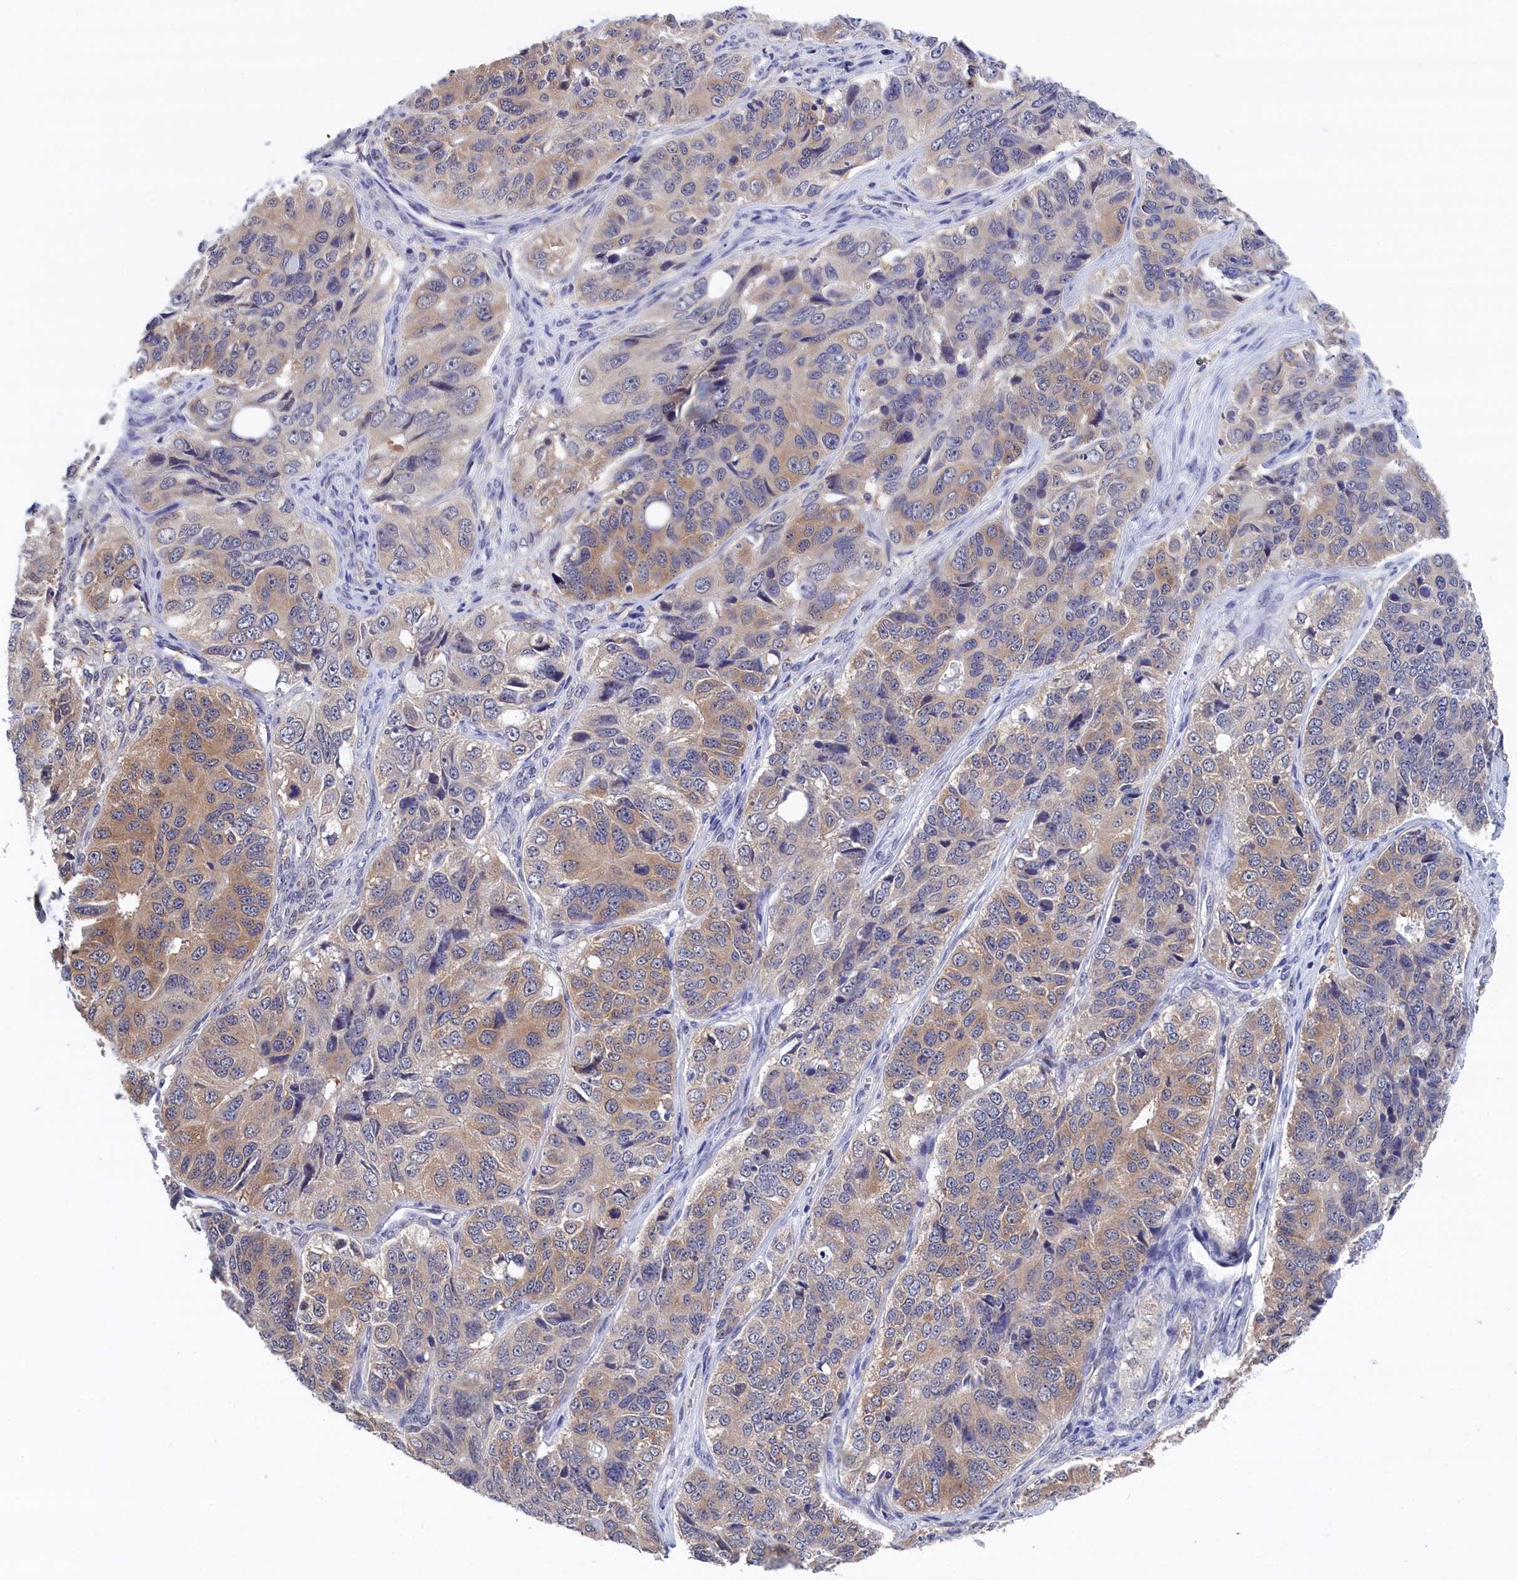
{"staining": {"intensity": "weak", "quantity": "25%-75%", "location": "cytoplasmic/membranous"}, "tissue": "ovarian cancer", "cell_type": "Tumor cells", "image_type": "cancer", "snomed": [{"axis": "morphology", "description": "Carcinoma, endometroid"}, {"axis": "topography", "description": "Ovary"}], "caption": "Ovarian cancer (endometroid carcinoma) stained with a protein marker reveals weak staining in tumor cells.", "gene": "PGP", "patient": {"sex": "female", "age": 51}}